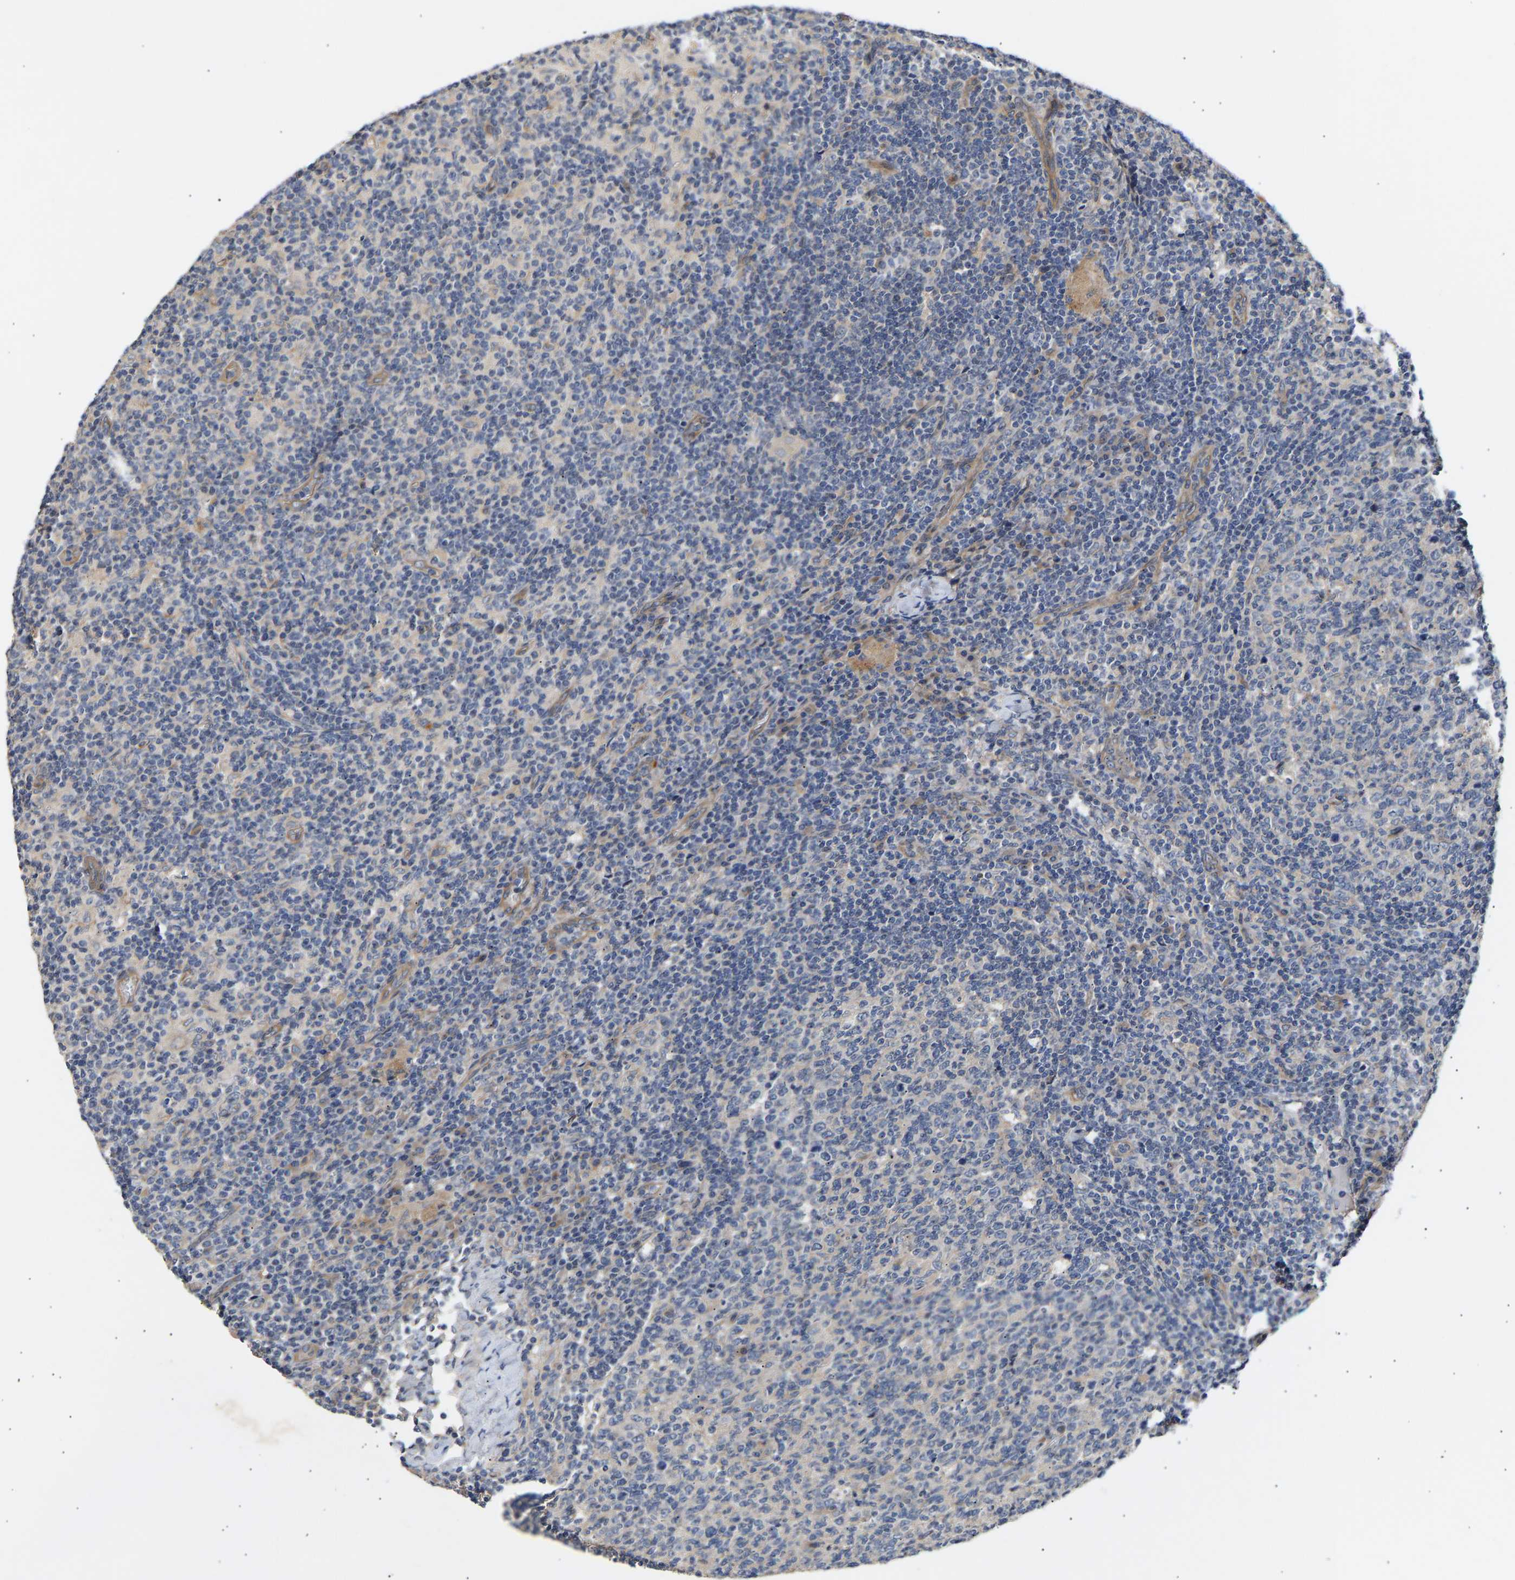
{"staining": {"intensity": "weak", "quantity": "<25%", "location": "cytoplasmic/membranous"}, "tissue": "lymph node", "cell_type": "Germinal center cells", "image_type": "normal", "snomed": [{"axis": "morphology", "description": "Normal tissue, NOS"}, {"axis": "morphology", "description": "Inflammation, NOS"}, {"axis": "topography", "description": "Lymph node"}], "caption": "The micrograph reveals no significant expression in germinal center cells of lymph node.", "gene": "KASH5", "patient": {"sex": "male", "age": 55}}